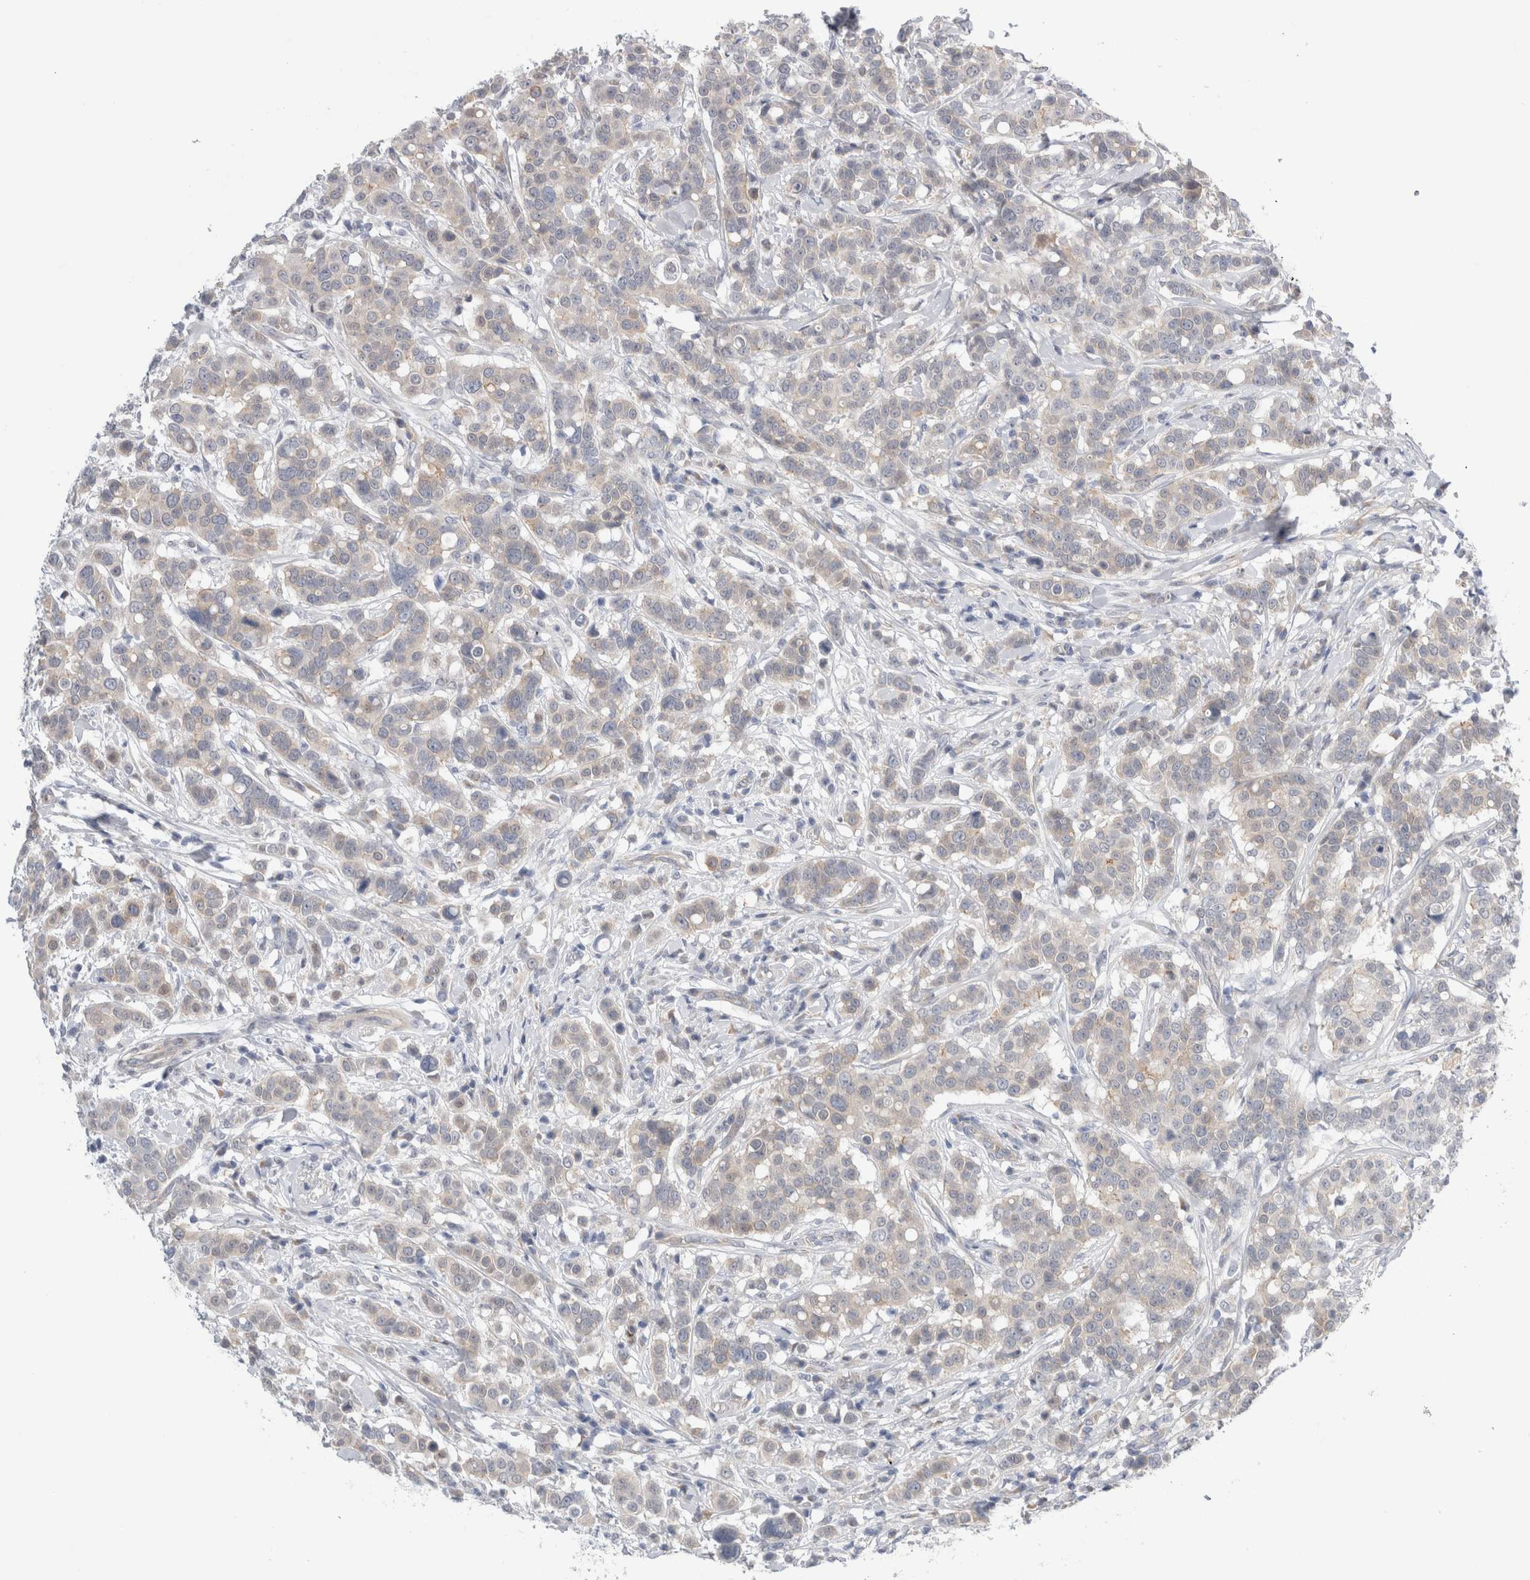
{"staining": {"intensity": "weak", "quantity": "25%-75%", "location": "cytoplasmic/membranous"}, "tissue": "breast cancer", "cell_type": "Tumor cells", "image_type": "cancer", "snomed": [{"axis": "morphology", "description": "Duct carcinoma"}, {"axis": "topography", "description": "Breast"}], "caption": "Immunohistochemical staining of invasive ductal carcinoma (breast) demonstrates low levels of weak cytoplasmic/membranous protein expression in about 25%-75% of tumor cells.", "gene": "TAFA5", "patient": {"sex": "female", "age": 27}}